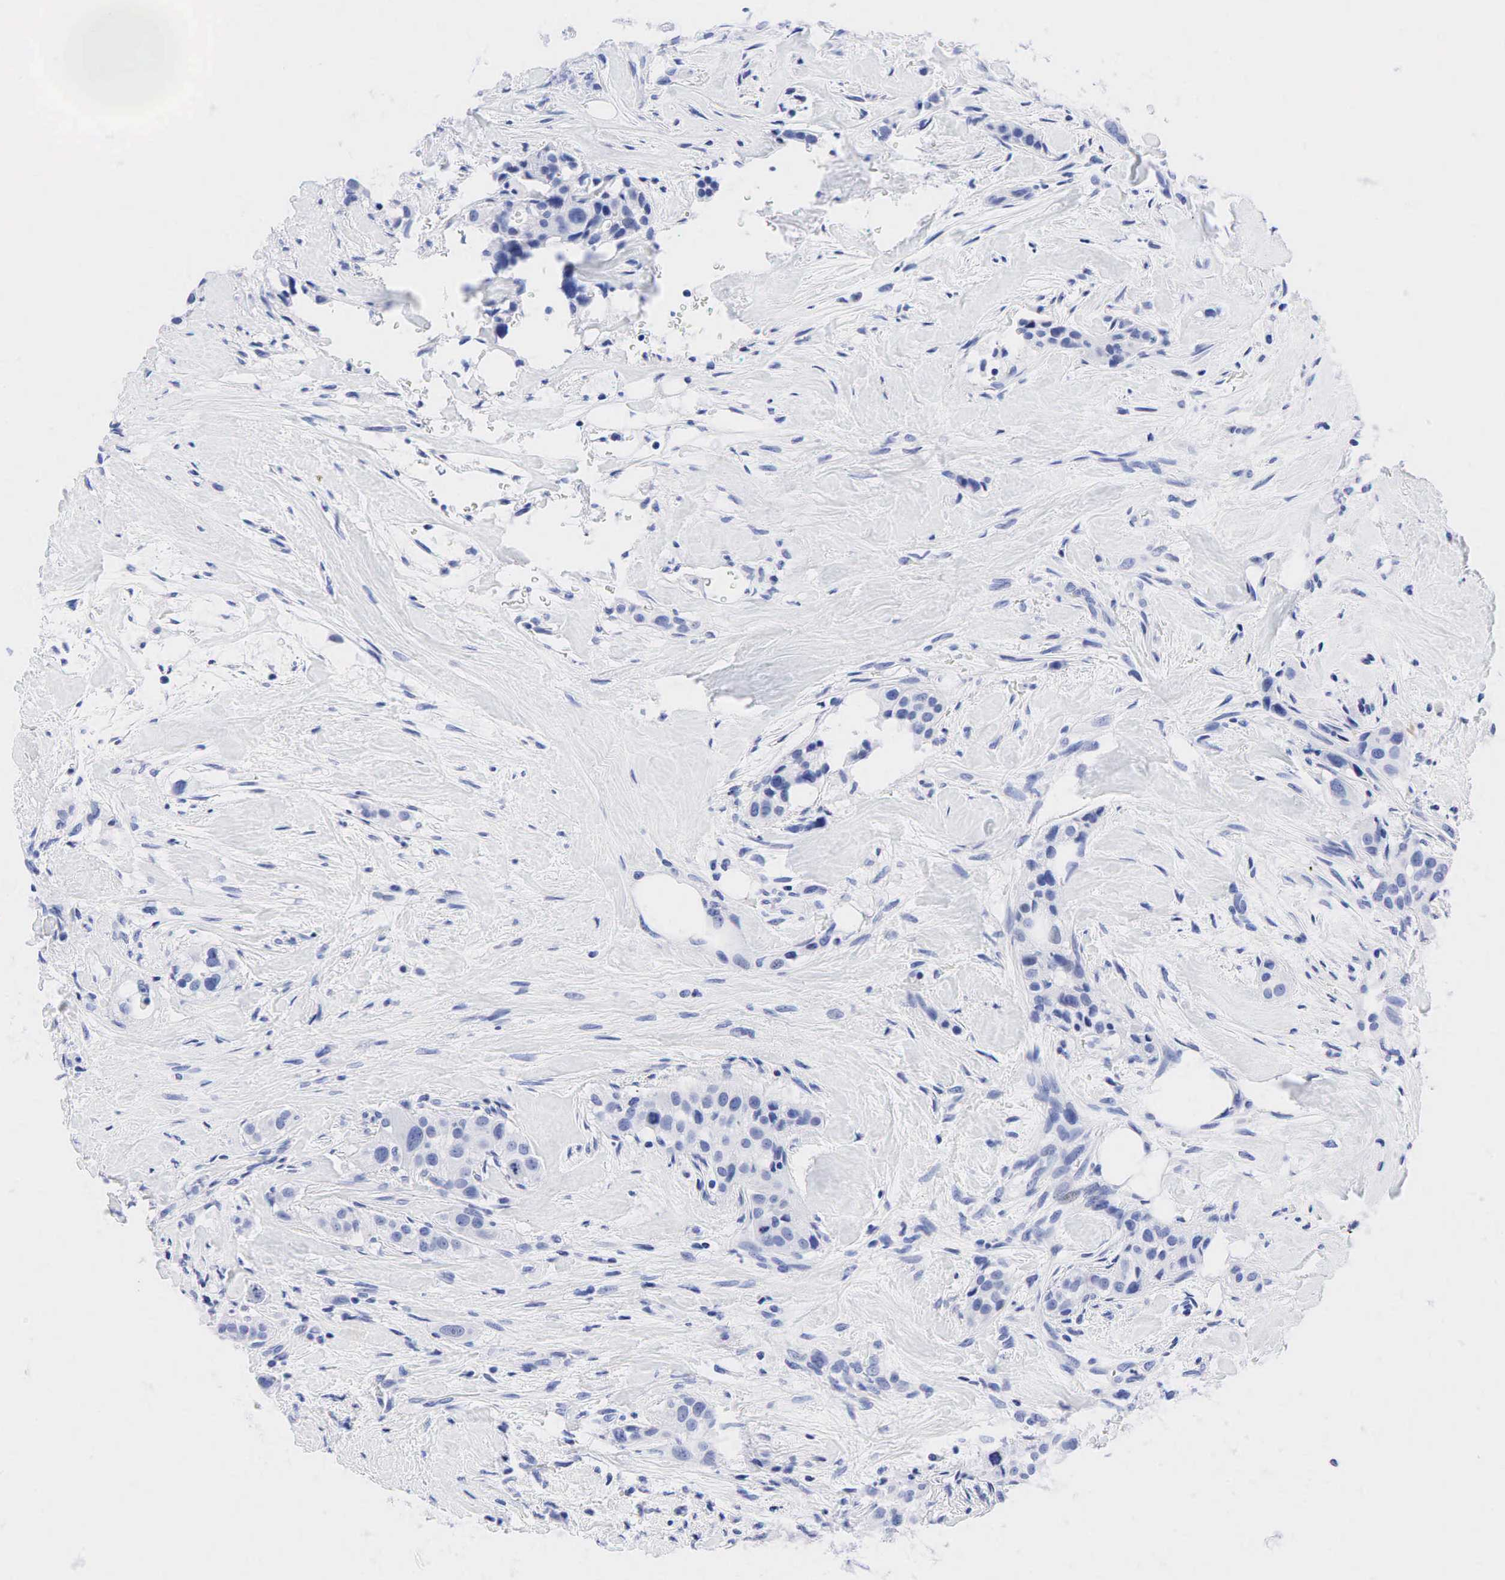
{"staining": {"intensity": "negative", "quantity": "none", "location": "none"}, "tissue": "breast cancer", "cell_type": "Tumor cells", "image_type": "cancer", "snomed": [{"axis": "morphology", "description": "Duct carcinoma"}, {"axis": "topography", "description": "Breast"}], "caption": "Immunohistochemistry (IHC) photomicrograph of breast cancer stained for a protein (brown), which exhibits no expression in tumor cells. The staining is performed using DAB (3,3'-diaminobenzidine) brown chromogen with nuclei counter-stained in using hematoxylin.", "gene": "NKX2-1", "patient": {"sex": "female", "age": 45}}